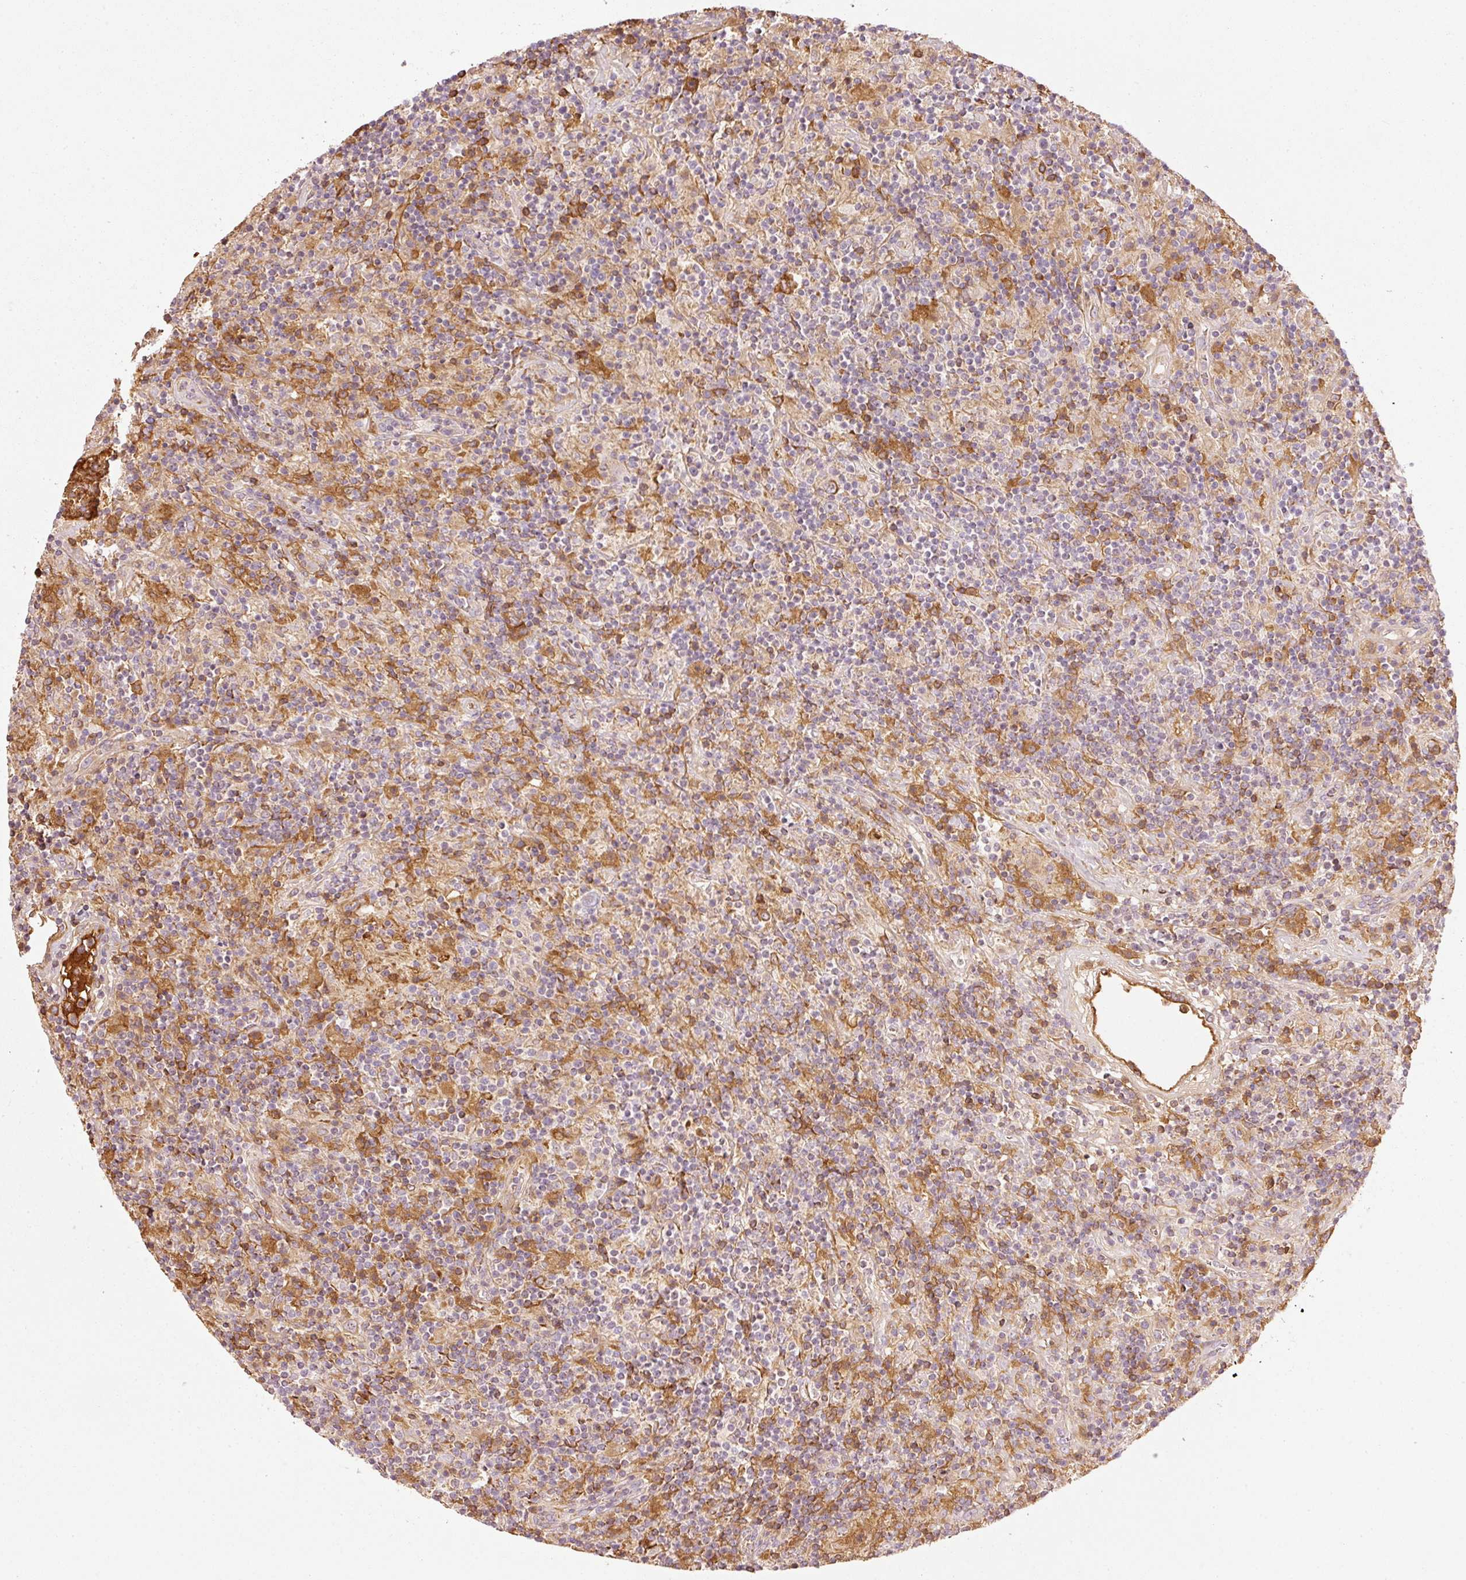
{"staining": {"intensity": "moderate", "quantity": ">75%", "location": "cytoplasmic/membranous"}, "tissue": "lymphoma", "cell_type": "Tumor cells", "image_type": "cancer", "snomed": [{"axis": "morphology", "description": "Hodgkin's disease, NOS"}, {"axis": "topography", "description": "Lymph node"}], "caption": "Human lymphoma stained with a protein marker displays moderate staining in tumor cells.", "gene": "SERPING1", "patient": {"sex": "male", "age": 70}}